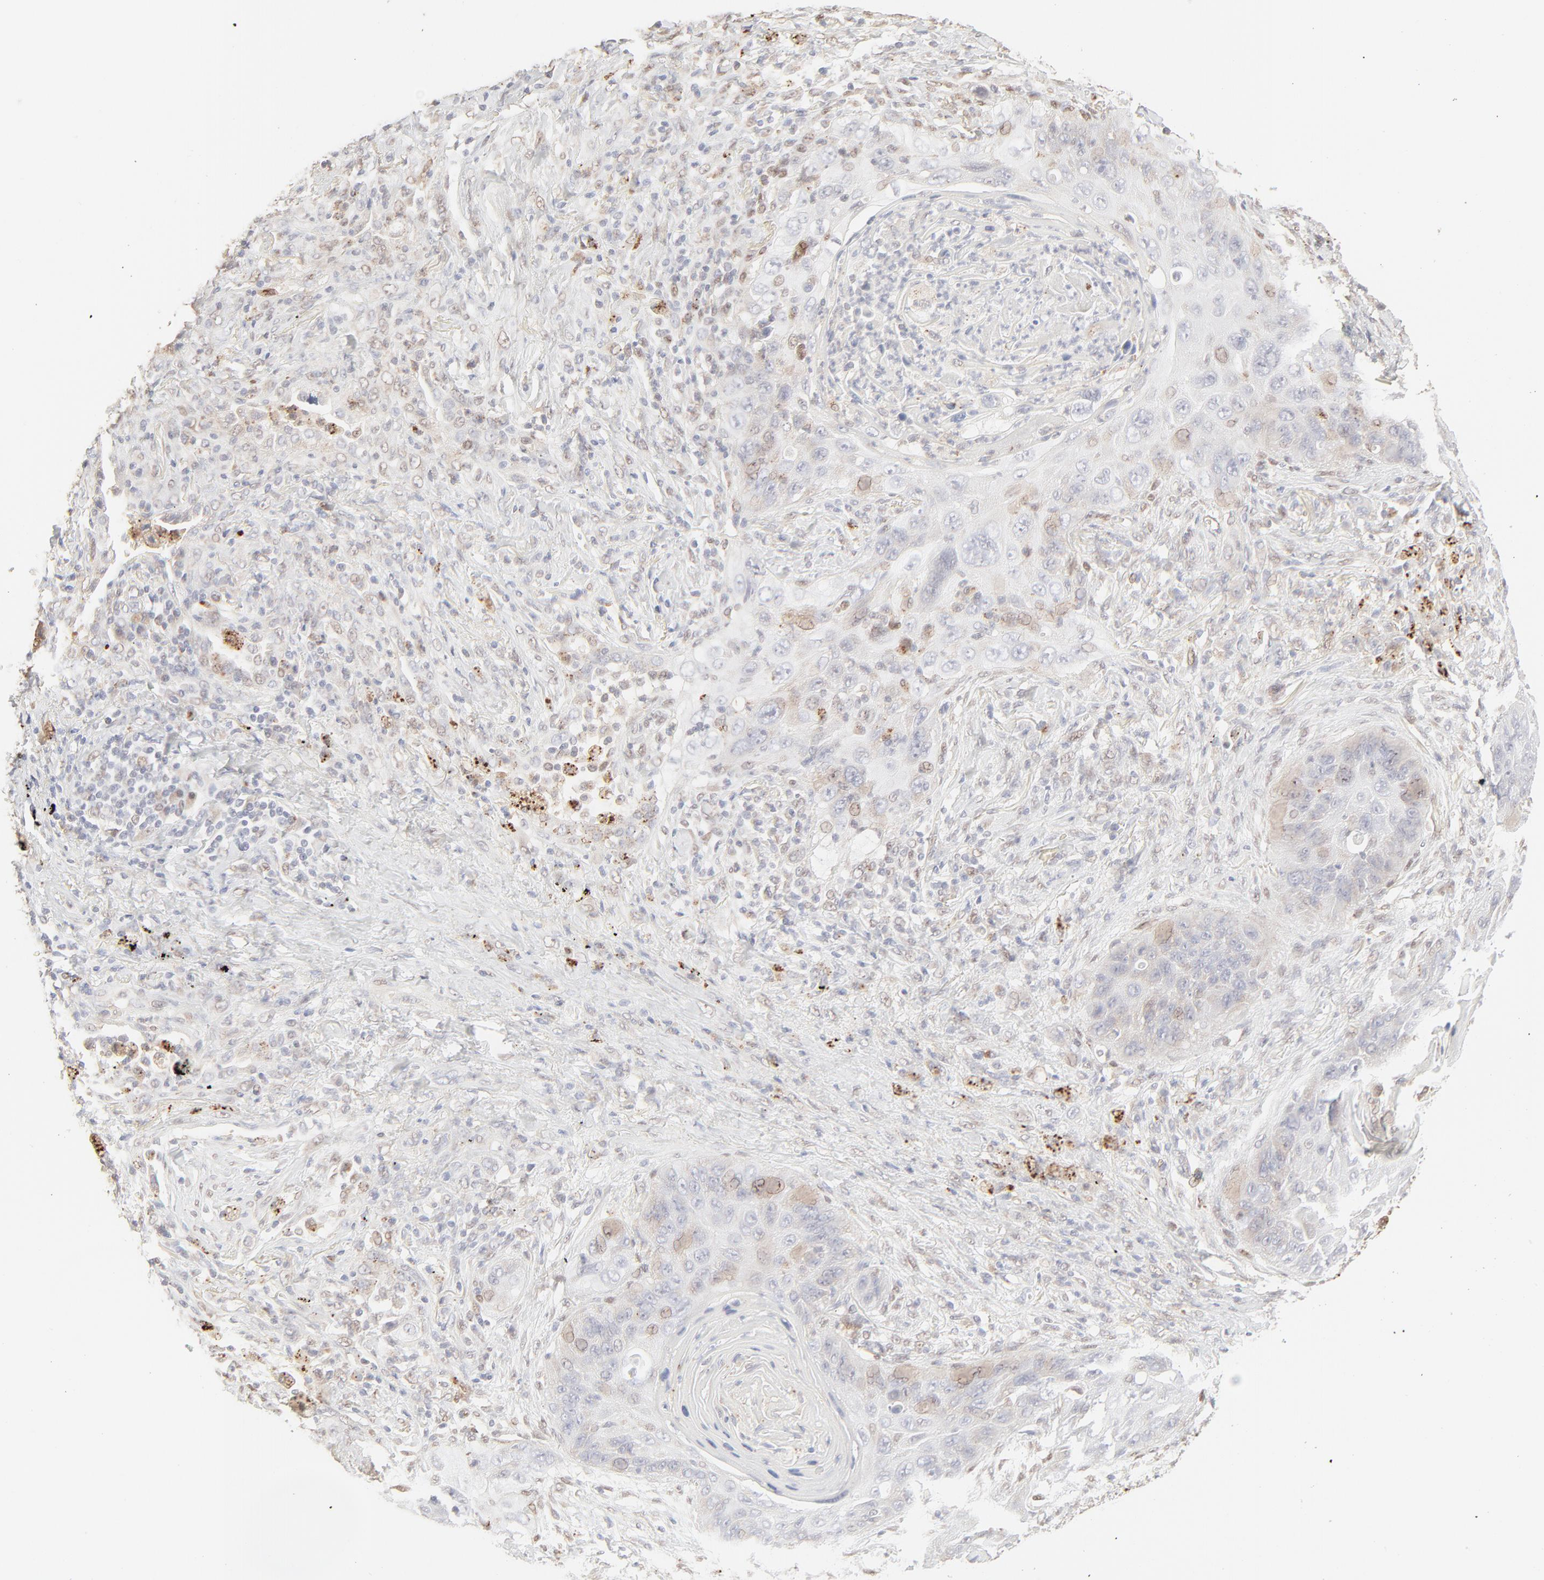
{"staining": {"intensity": "negative", "quantity": "none", "location": "none"}, "tissue": "lung cancer", "cell_type": "Tumor cells", "image_type": "cancer", "snomed": [{"axis": "morphology", "description": "Squamous cell carcinoma, NOS"}, {"axis": "topography", "description": "Lung"}], "caption": "Immunohistochemistry (IHC) image of neoplastic tissue: human lung squamous cell carcinoma stained with DAB (3,3'-diaminobenzidine) demonstrates no significant protein positivity in tumor cells.", "gene": "LGALS2", "patient": {"sex": "female", "age": 67}}